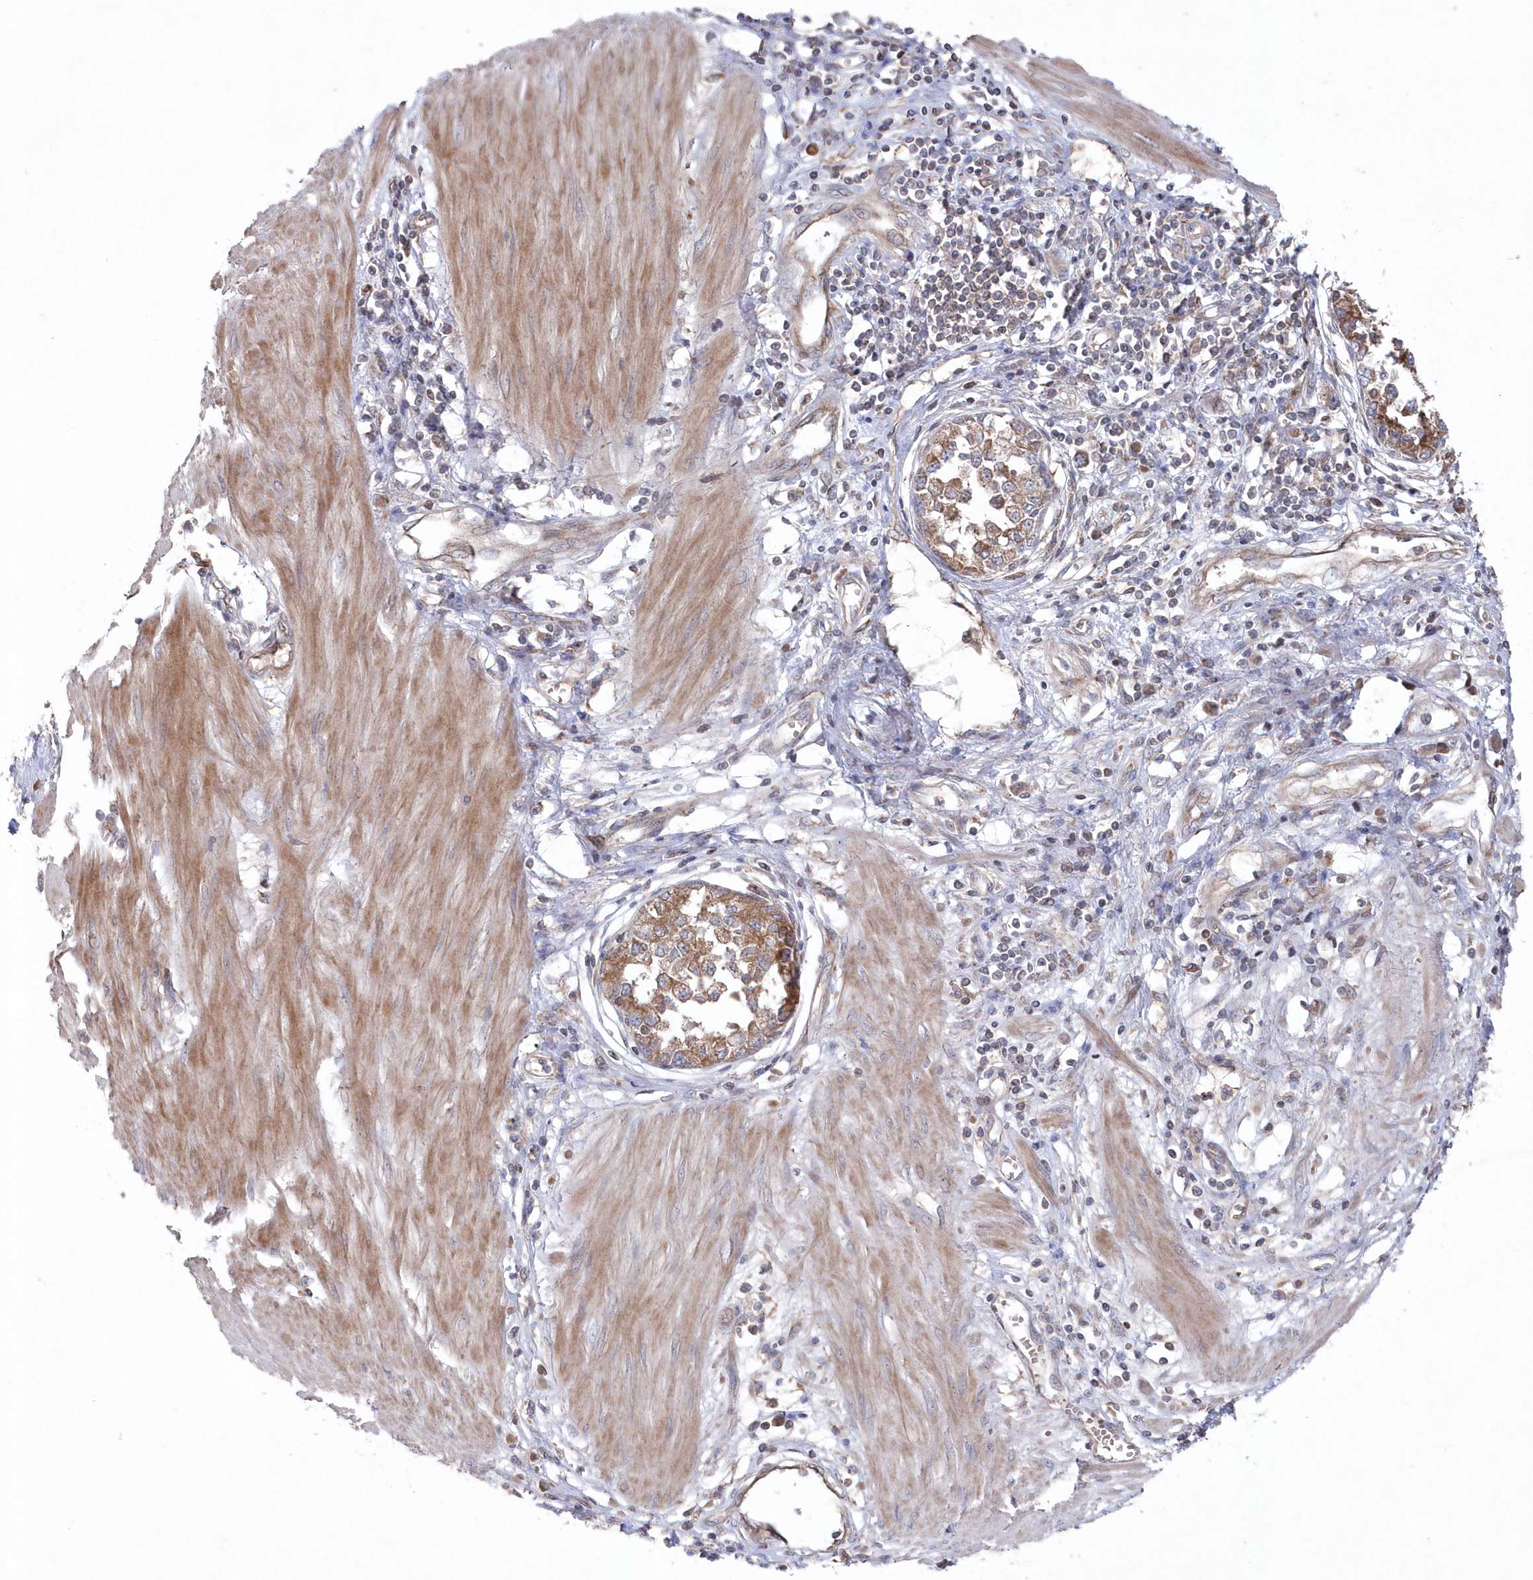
{"staining": {"intensity": "moderate", "quantity": ">75%", "location": "cytoplasmic/membranous"}, "tissue": "stomach cancer", "cell_type": "Tumor cells", "image_type": "cancer", "snomed": [{"axis": "morphology", "description": "Adenocarcinoma, NOS"}, {"axis": "topography", "description": "Stomach"}], "caption": "Immunohistochemistry staining of stomach cancer (adenocarcinoma), which shows medium levels of moderate cytoplasmic/membranous expression in approximately >75% of tumor cells indicating moderate cytoplasmic/membranous protein positivity. The staining was performed using DAB (brown) for protein detection and nuclei were counterstained in hematoxylin (blue).", "gene": "ASNSD1", "patient": {"sex": "female", "age": 76}}